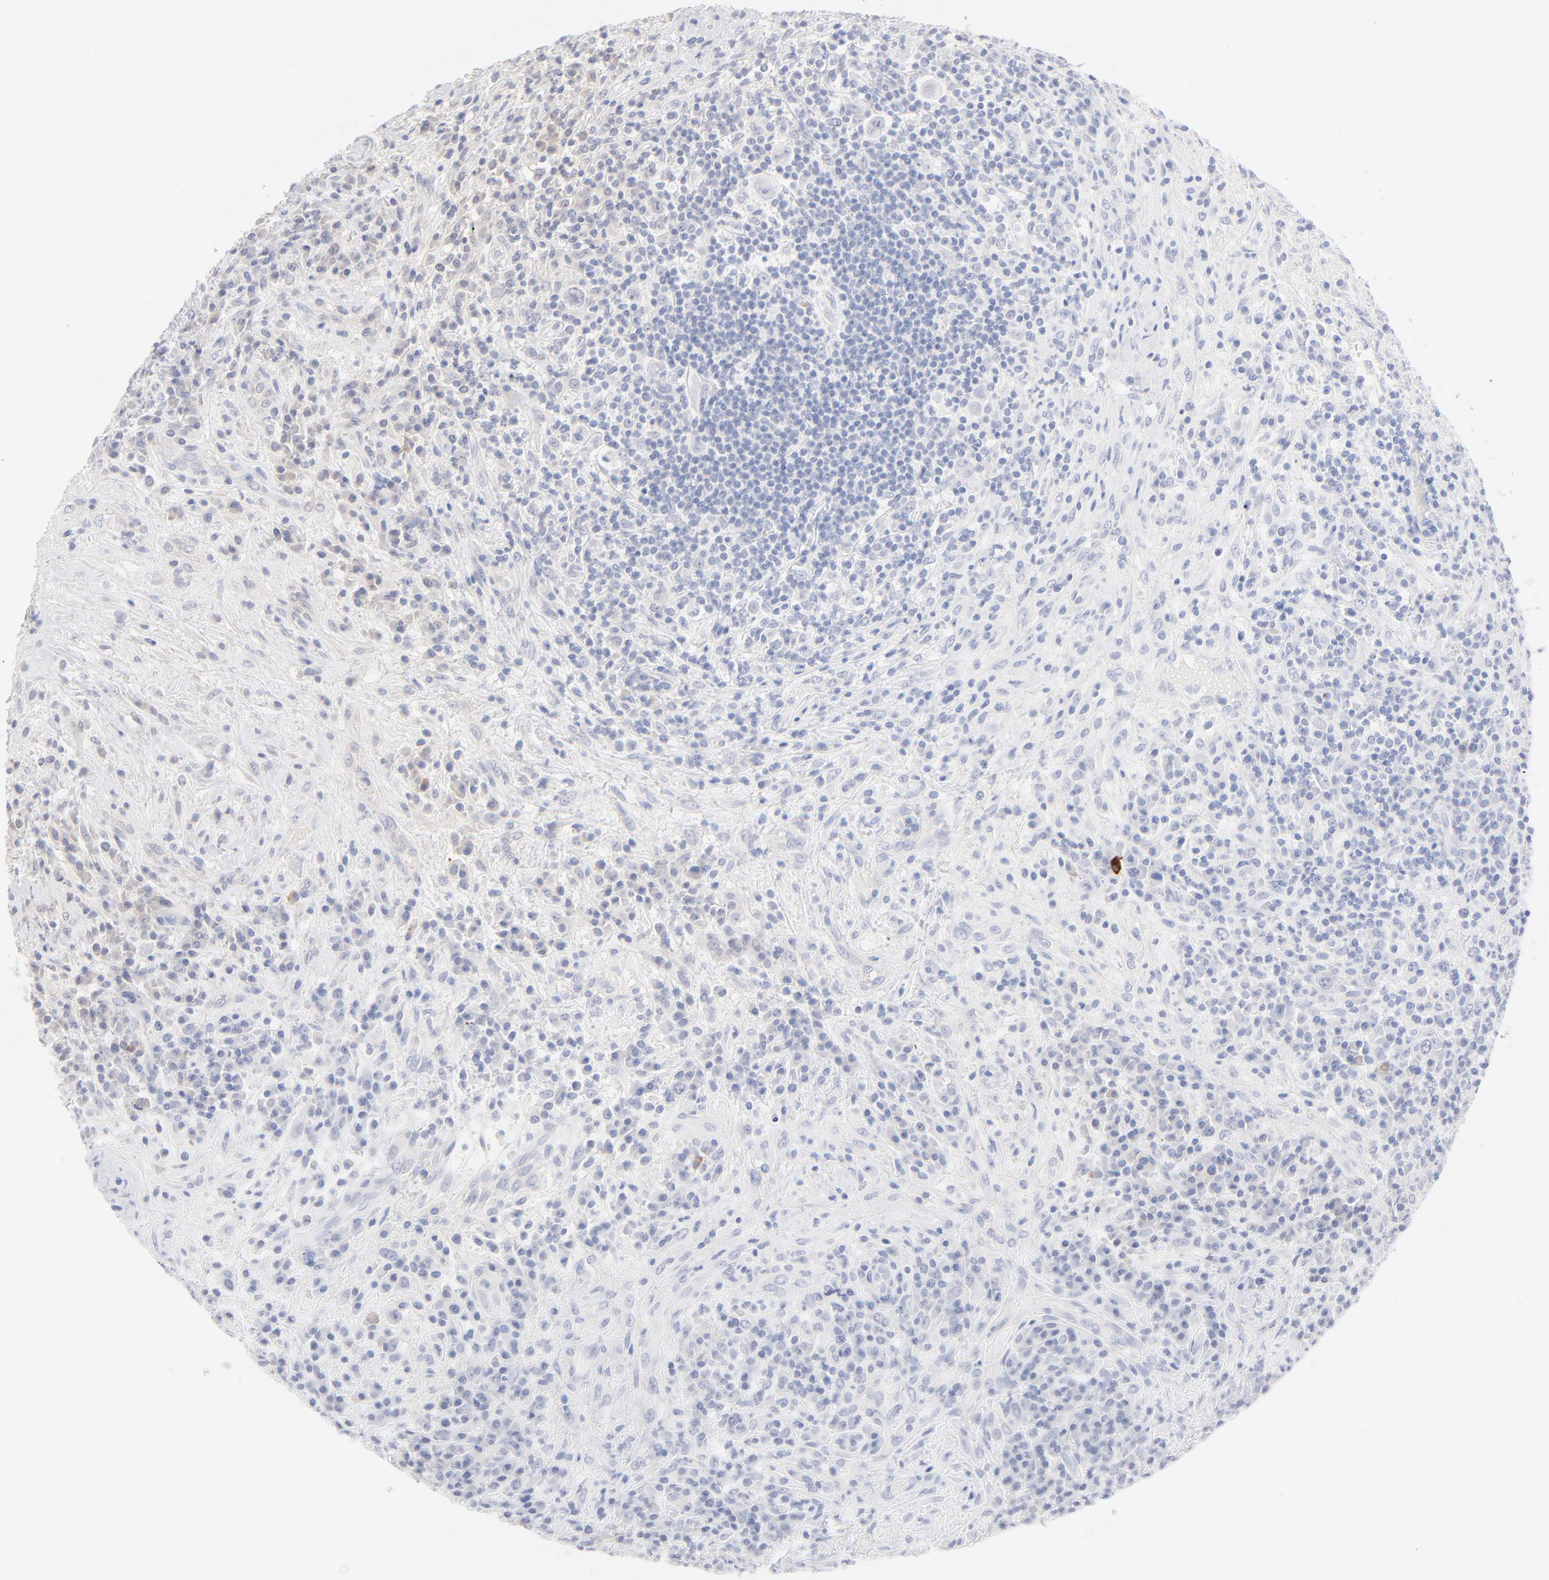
{"staining": {"intensity": "negative", "quantity": "none", "location": "none"}, "tissue": "lymphoma", "cell_type": "Tumor cells", "image_type": "cancer", "snomed": [{"axis": "morphology", "description": "Hodgkin's disease, NOS"}, {"axis": "topography", "description": "Lymph node"}], "caption": "The immunohistochemistry (IHC) histopathology image has no significant staining in tumor cells of Hodgkin's disease tissue. (DAB IHC visualized using brightfield microscopy, high magnification).", "gene": "ONECUT1", "patient": {"sex": "female", "age": 25}}